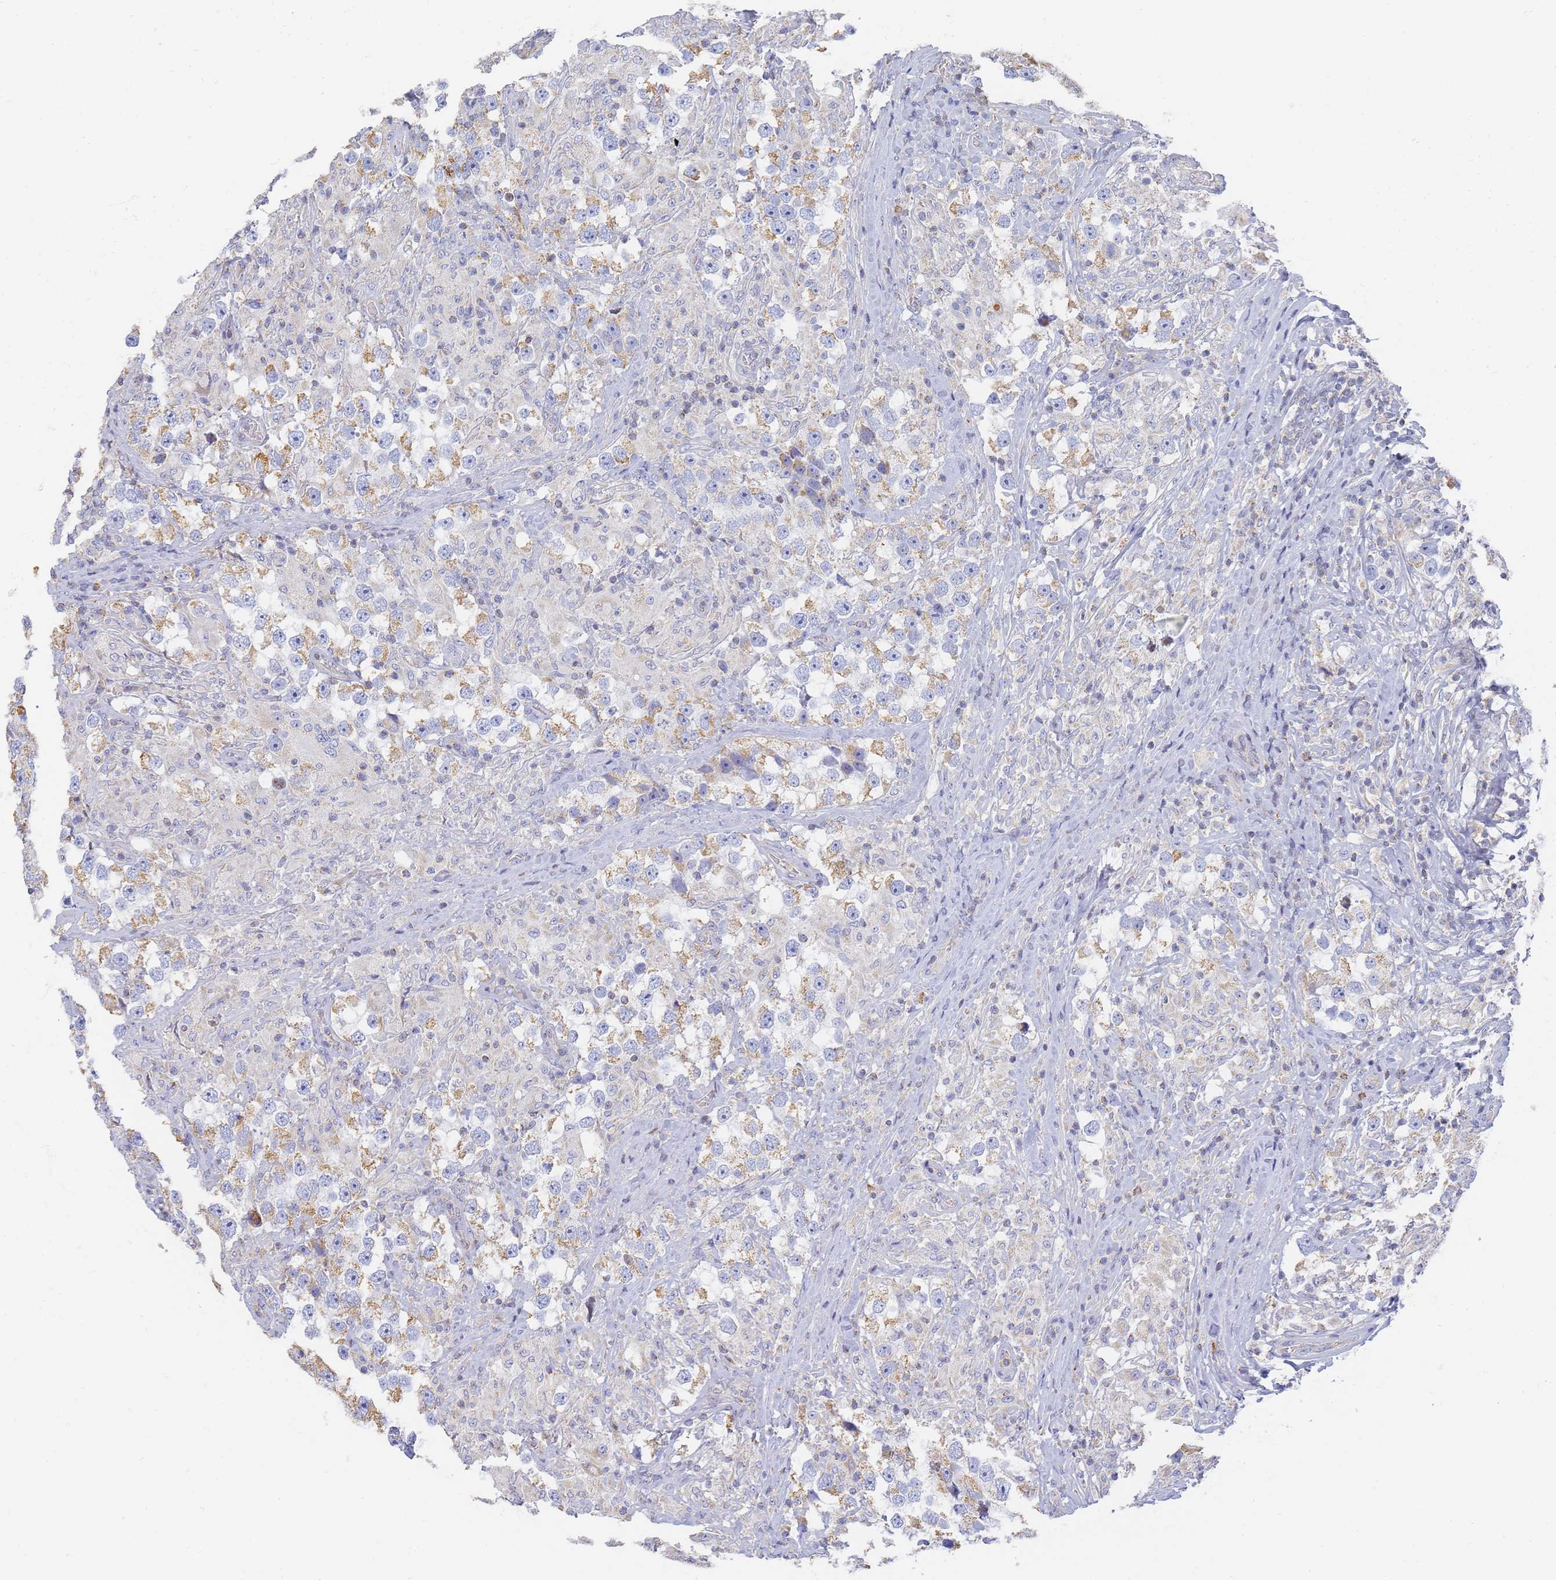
{"staining": {"intensity": "moderate", "quantity": "25%-75%", "location": "cytoplasmic/membranous"}, "tissue": "testis cancer", "cell_type": "Tumor cells", "image_type": "cancer", "snomed": [{"axis": "morphology", "description": "Seminoma, NOS"}, {"axis": "topography", "description": "Testis"}], "caption": "DAB (3,3'-diaminobenzidine) immunohistochemical staining of testis cancer (seminoma) exhibits moderate cytoplasmic/membranous protein staining in about 25%-75% of tumor cells. Nuclei are stained in blue.", "gene": "UTP23", "patient": {"sex": "male", "age": 46}}